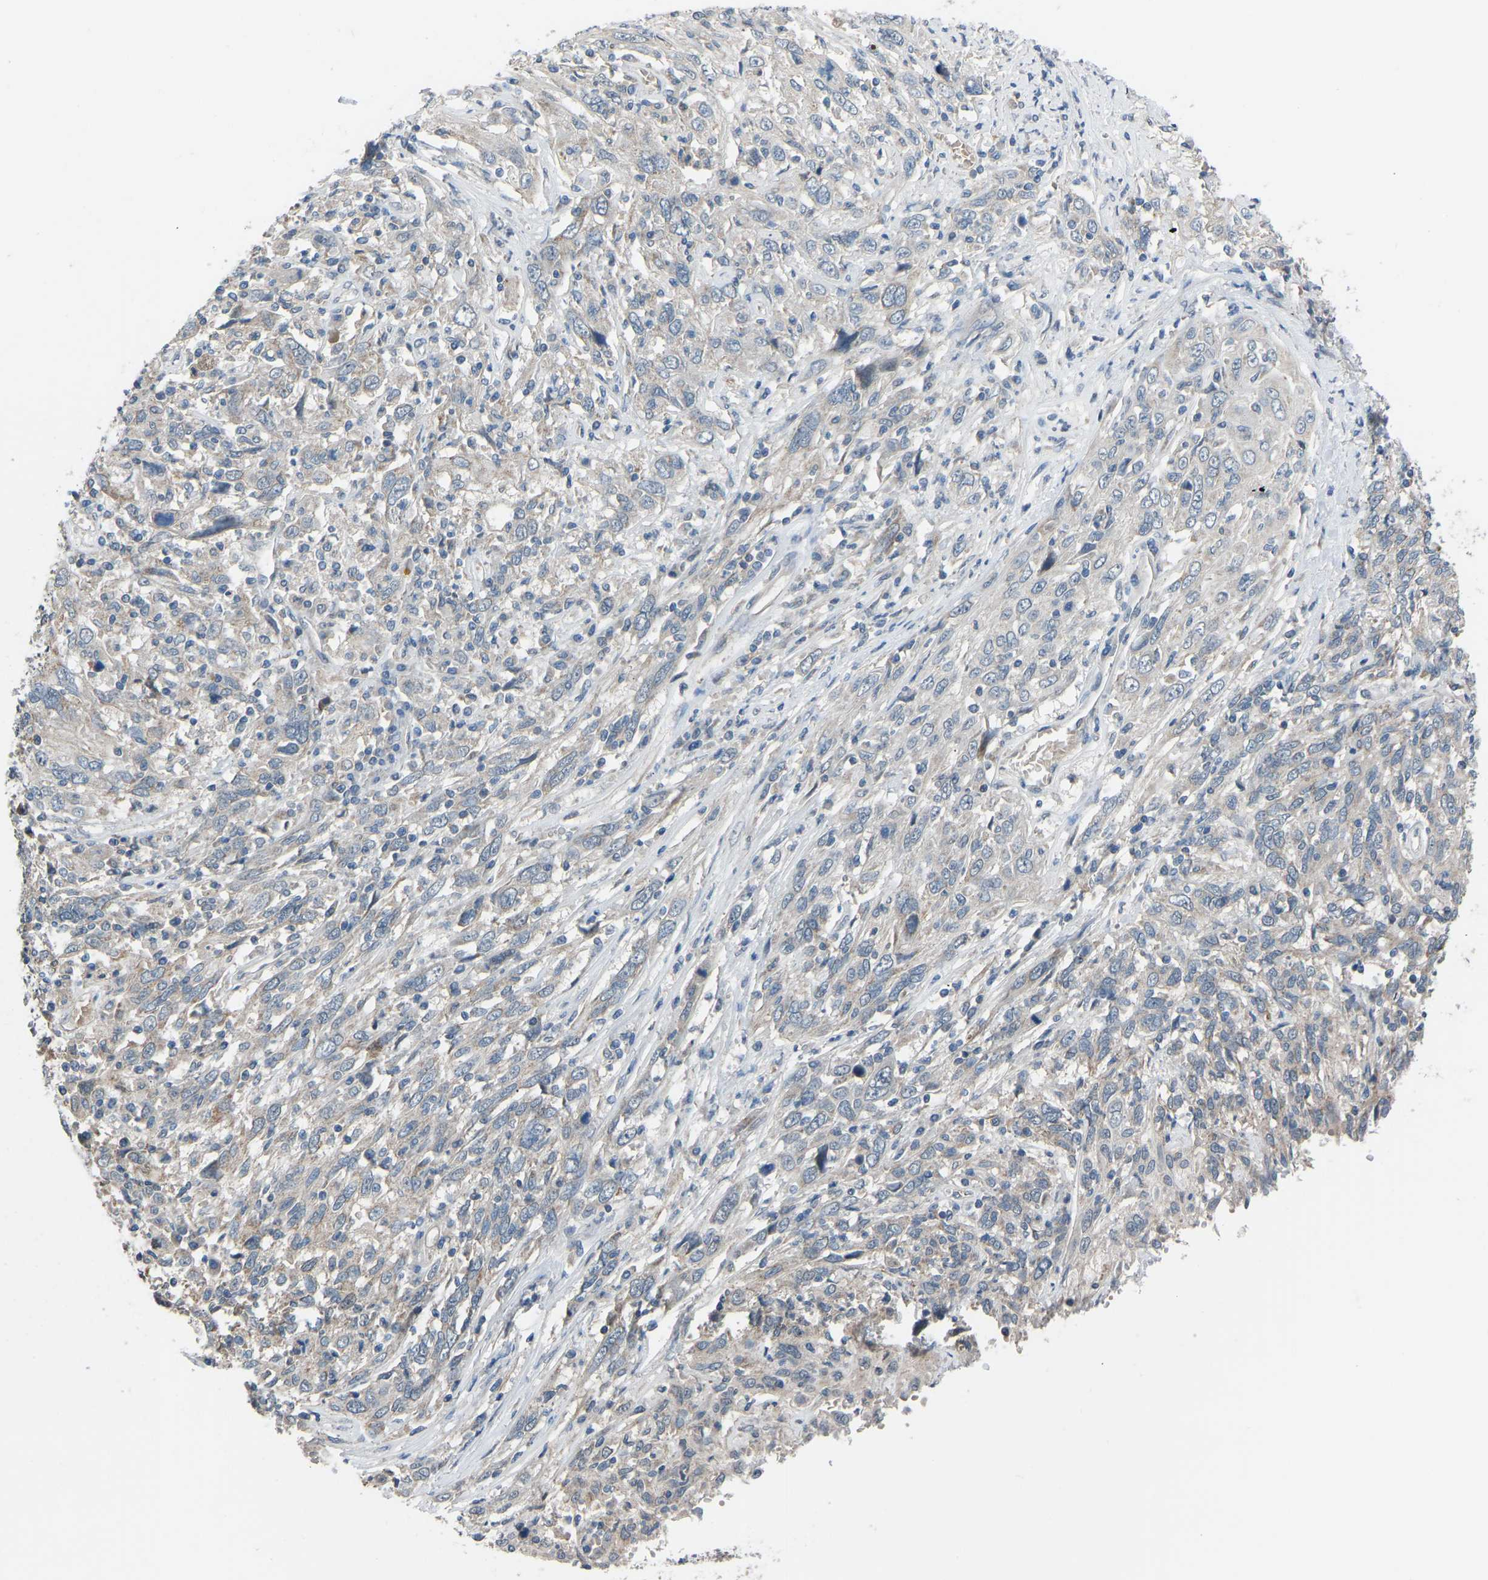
{"staining": {"intensity": "weak", "quantity": "<25%", "location": "cytoplasmic/membranous"}, "tissue": "cervical cancer", "cell_type": "Tumor cells", "image_type": "cancer", "snomed": [{"axis": "morphology", "description": "Squamous cell carcinoma, NOS"}, {"axis": "topography", "description": "Cervix"}], "caption": "There is no significant expression in tumor cells of cervical squamous cell carcinoma. (Brightfield microscopy of DAB immunohistochemistry (IHC) at high magnification).", "gene": "CDK2AP1", "patient": {"sex": "female", "age": 46}}